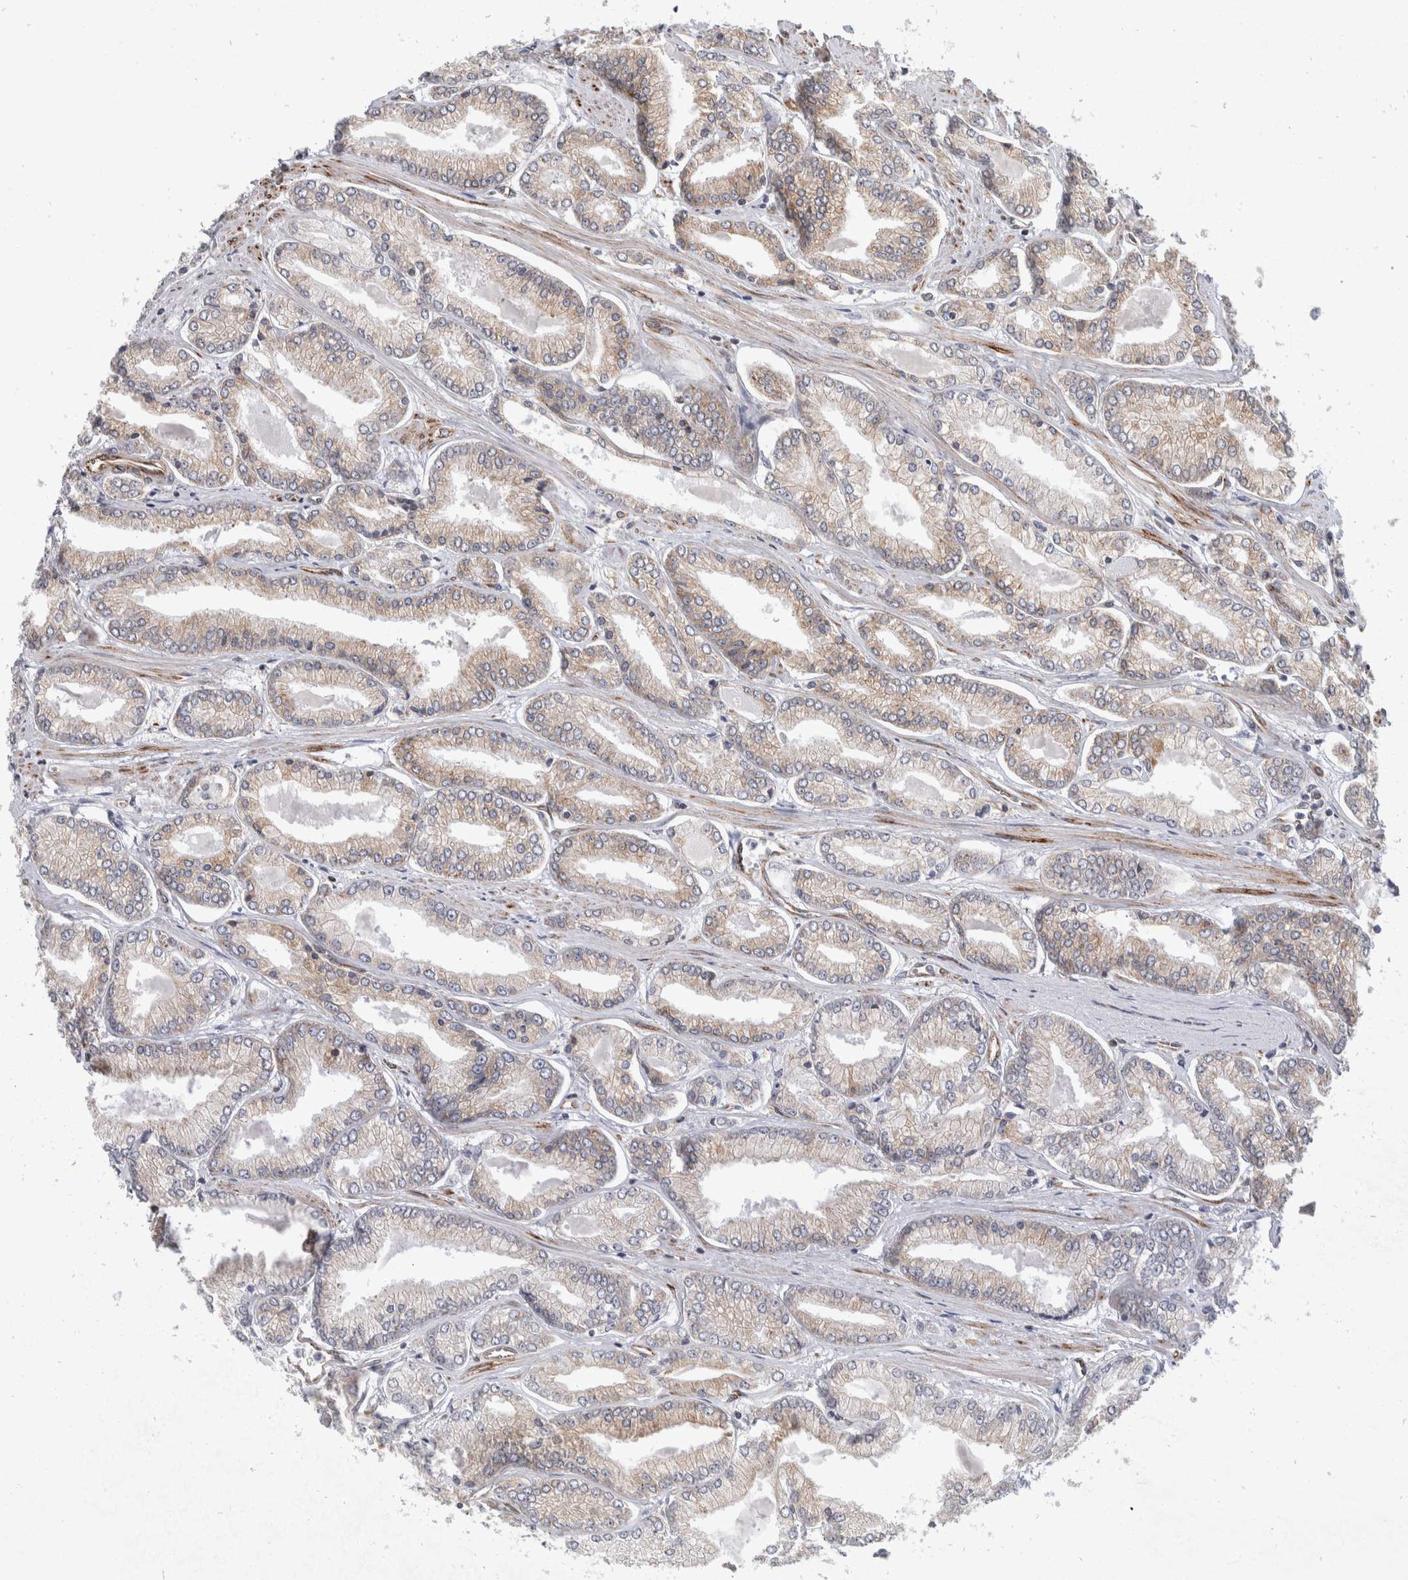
{"staining": {"intensity": "weak", "quantity": "25%-75%", "location": "cytoplasmic/membranous"}, "tissue": "prostate cancer", "cell_type": "Tumor cells", "image_type": "cancer", "snomed": [{"axis": "morphology", "description": "Adenocarcinoma, Low grade"}, {"axis": "topography", "description": "Prostate"}], "caption": "A low amount of weak cytoplasmic/membranous positivity is identified in about 25%-75% of tumor cells in prostate adenocarcinoma (low-grade) tissue.", "gene": "TMEM245", "patient": {"sex": "male", "age": 52}}